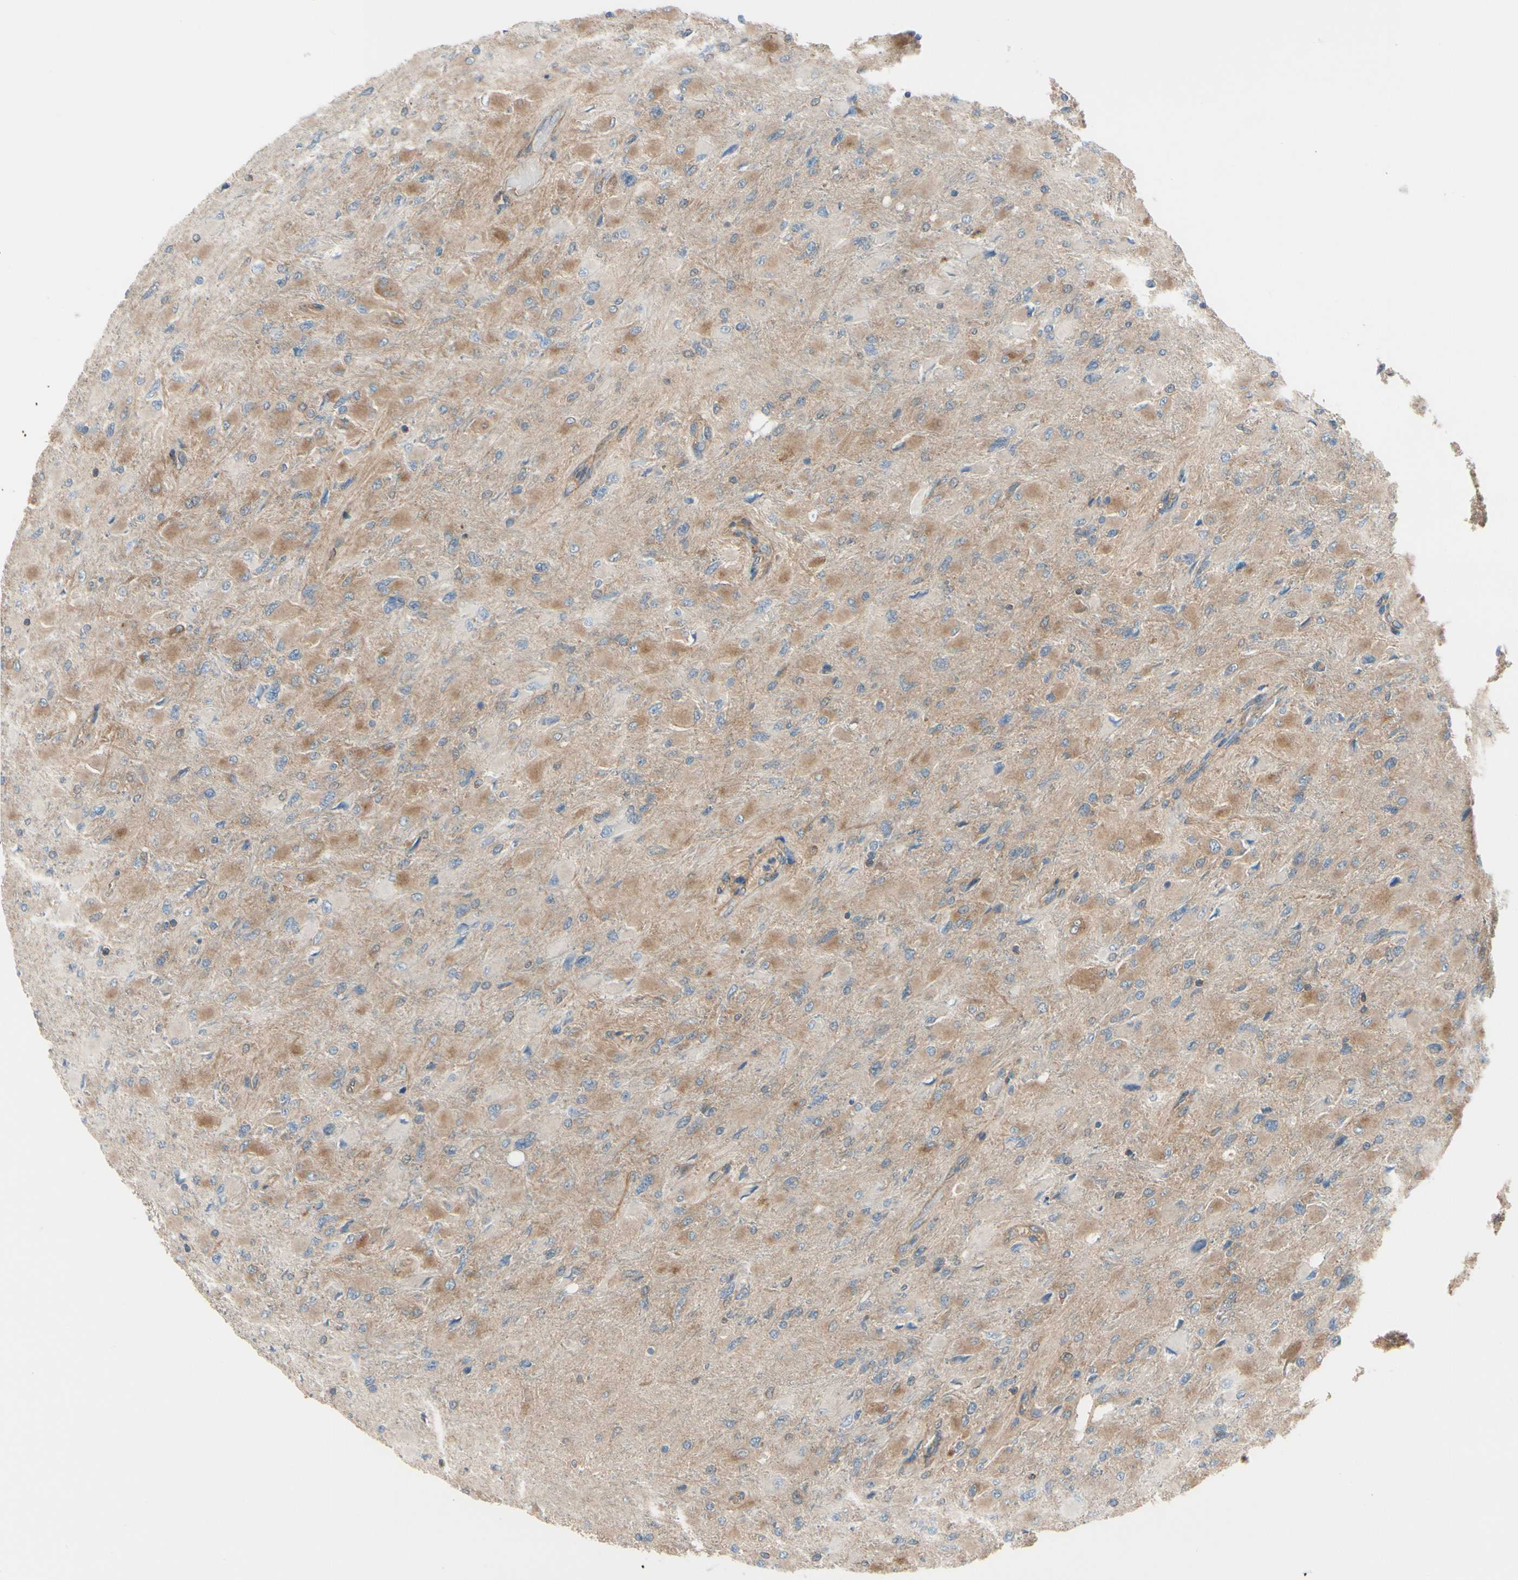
{"staining": {"intensity": "moderate", "quantity": "<25%", "location": "cytoplasmic/membranous"}, "tissue": "glioma", "cell_type": "Tumor cells", "image_type": "cancer", "snomed": [{"axis": "morphology", "description": "Glioma, malignant, High grade"}, {"axis": "topography", "description": "Cerebral cortex"}], "caption": "Protein staining of high-grade glioma (malignant) tissue shows moderate cytoplasmic/membranous positivity in approximately <25% of tumor cells.", "gene": "EPS15", "patient": {"sex": "female", "age": 36}}